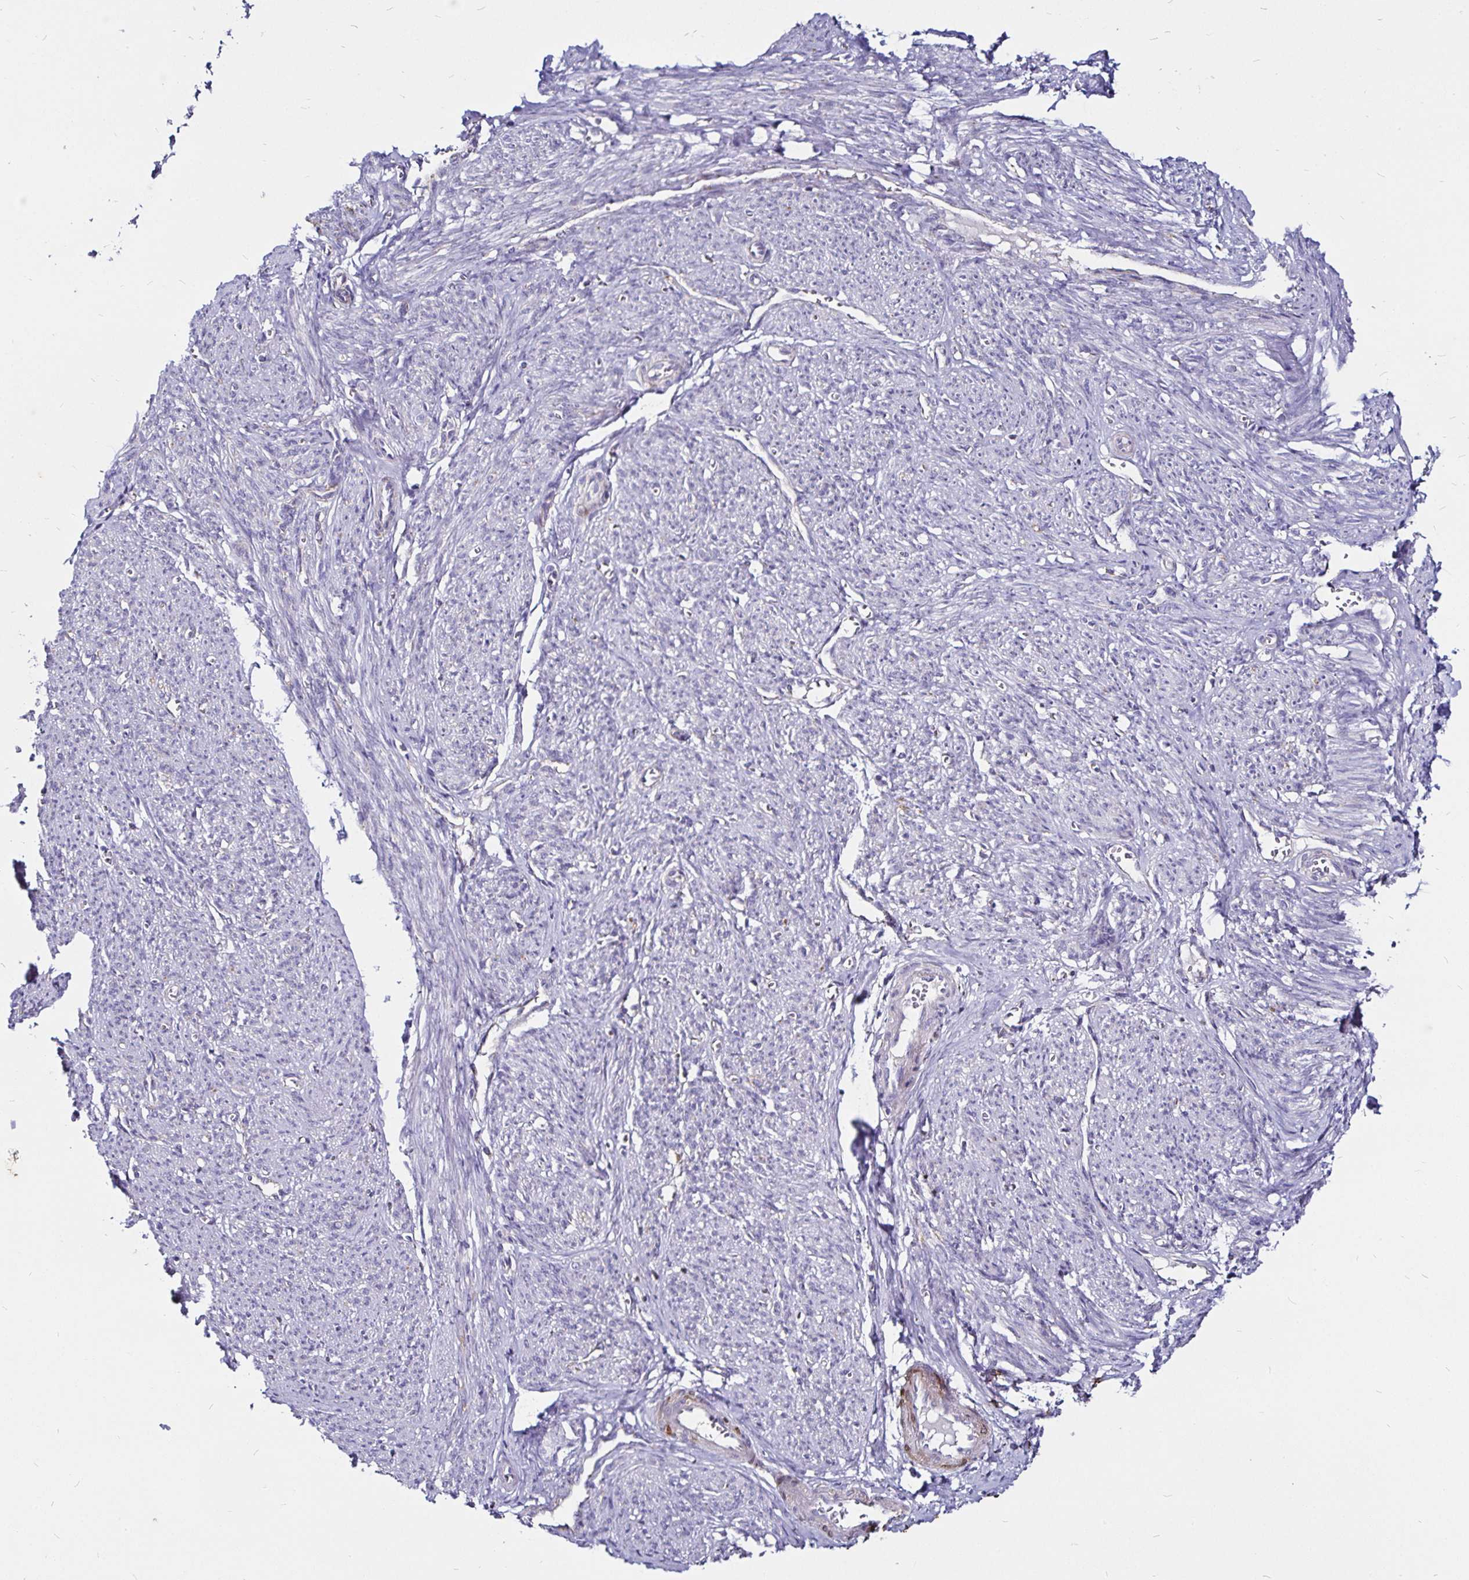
{"staining": {"intensity": "negative", "quantity": "none", "location": "none"}, "tissue": "smooth muscle", "cell_type": "Smooth muscle cells", "image_type": "normal", "snomed": [{"axis": "morphology", "description": "Normal tissue, NOS"}, {"axis": "topography", "description": "Smooth muscle"}], "caption": "DAB immunohistochemical staining of benign smooth muscle exhibits no significant expression in smooth muscle cells. Nuclei are stained in blue.", "gene": "PGAM2", "patient": {"sex": "female", "age": 65}}